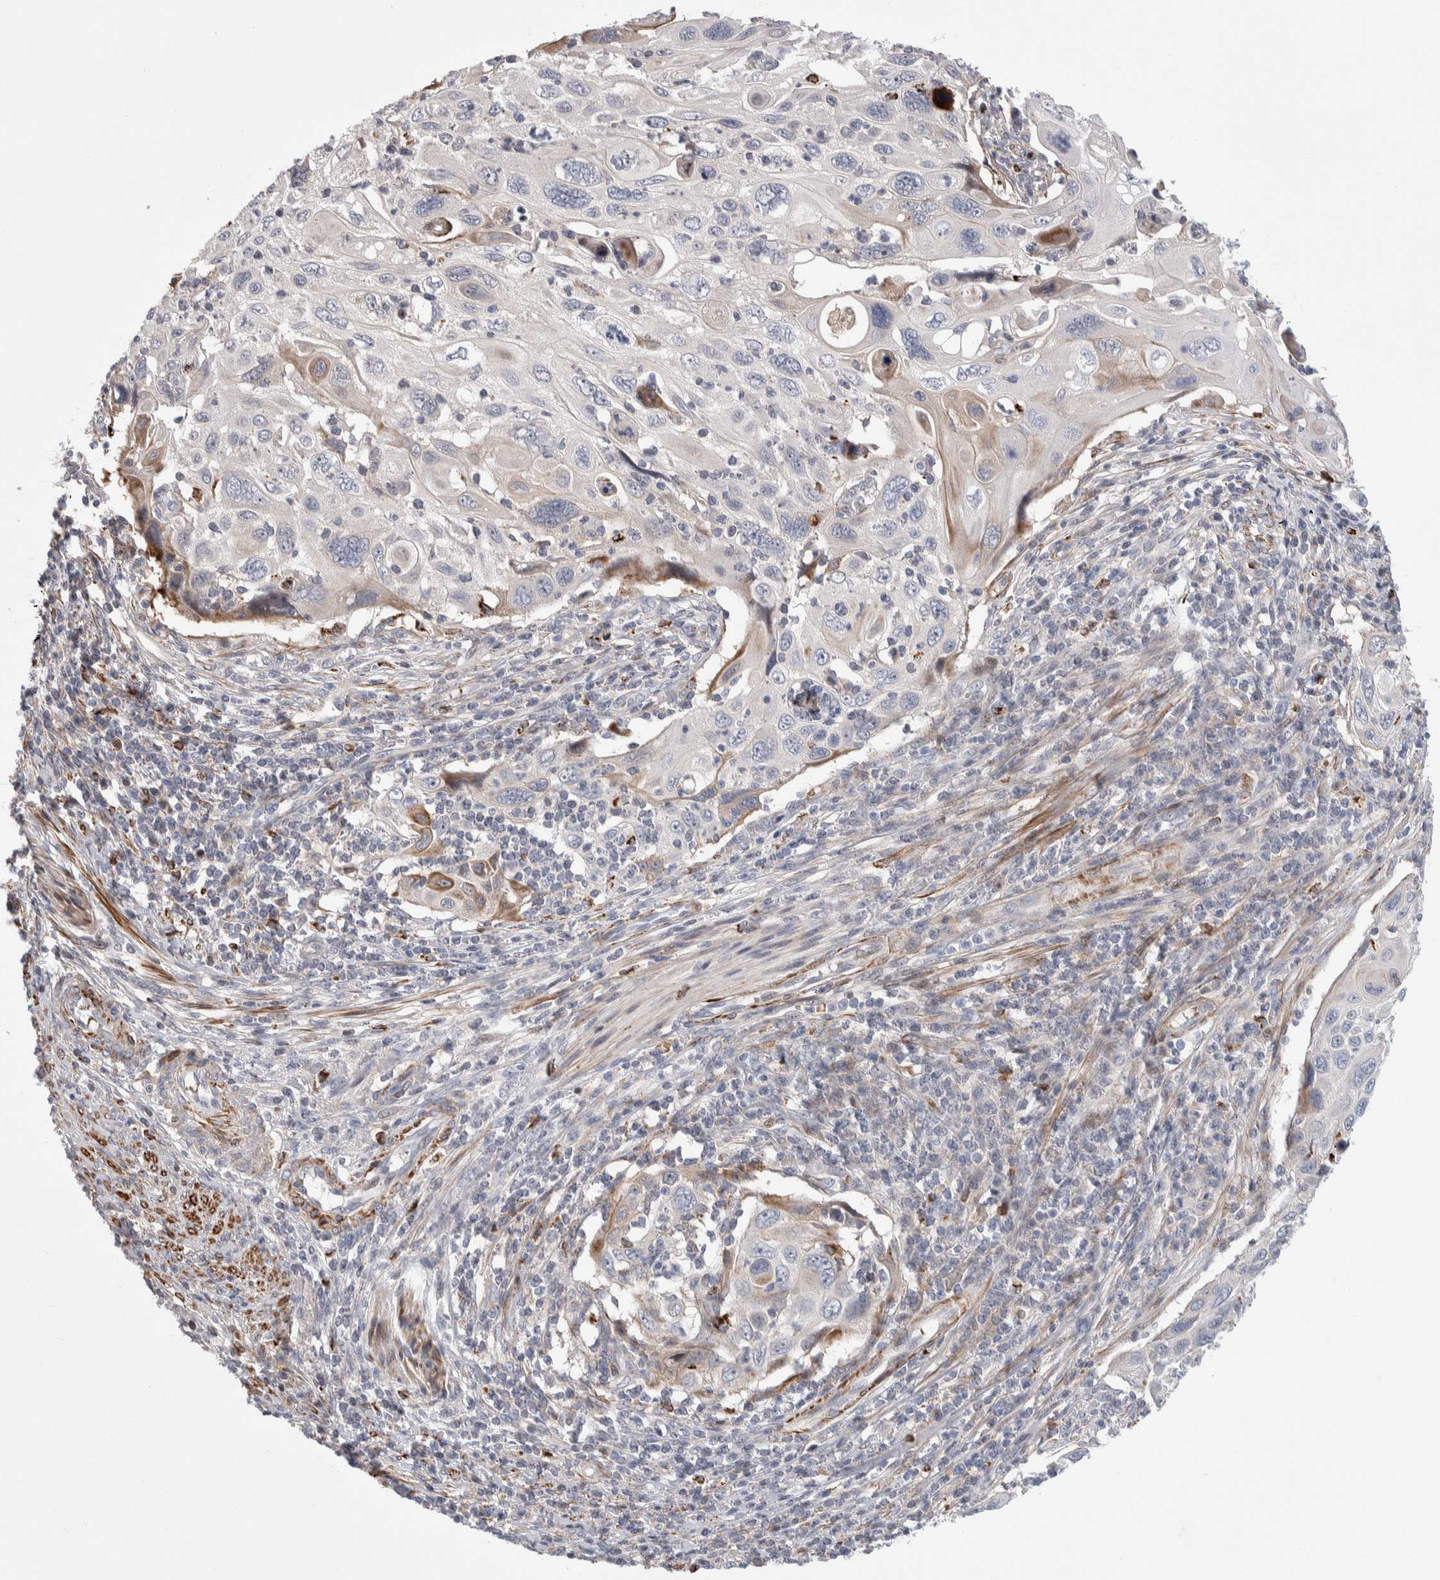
{"staining": {"intensity": "weak", "quantity": "<25%", "location": "cytoplasmic/membranous"}, "tissue": "cervical cancer", "cell_type": "Tumor cells", "image_type": "cancer", "snomed": [{"axis": "morphology", "description": "Squamous cell carcinoma, NOS"}, {"axis": "topography", "description": "Cervix"}], "caption": "Squamous cell carcinoma (cervical) stained for a protein using IHC reveals no positivity tumor cells.", "gene": "PSMG3", "patient": {"sex": "female", "age": 70}}